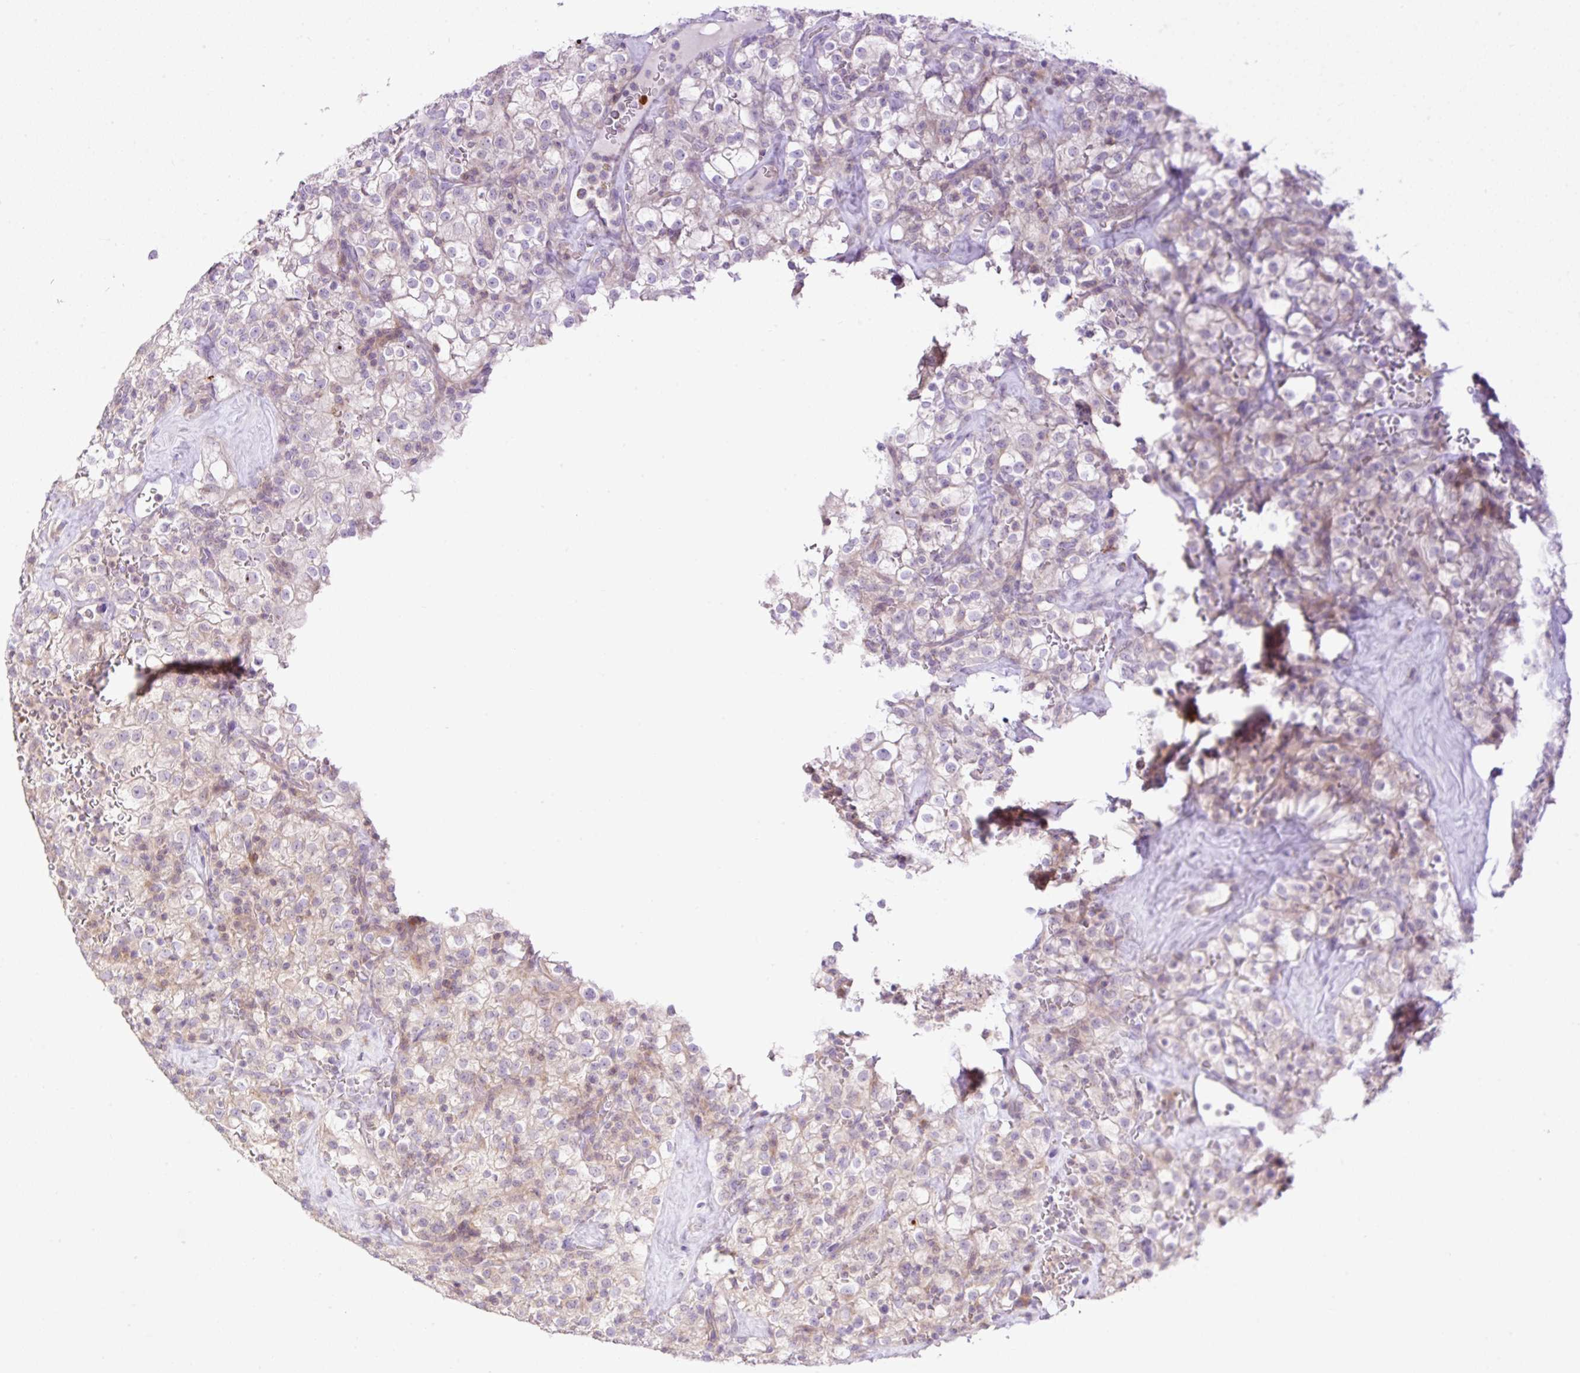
{"staining": {"intensity": "weak", "quantity": "25%-75%", "location": "cytoplasmic/membranous"}, "tissue": "renal cancer", "cell_type": "Tumor cells", "image_type": "cancer", "snomed": [{"axis": "morphology", "description": "Adenocarcinoma, NOS"}, {"axis": "topography", "description": "Kidney"}], "caption": "This micrograph demonstrates adenocarcinoma (renal) stained with immunohistochemistry (IHC) to label a protein in brown. The cytoplasmic/membranous of tumor cells show weak positivity for the protein. Nuclei are counter-stained blue.", "gene": "VPS25", "patient": {"sex": "female", "age": 74}}